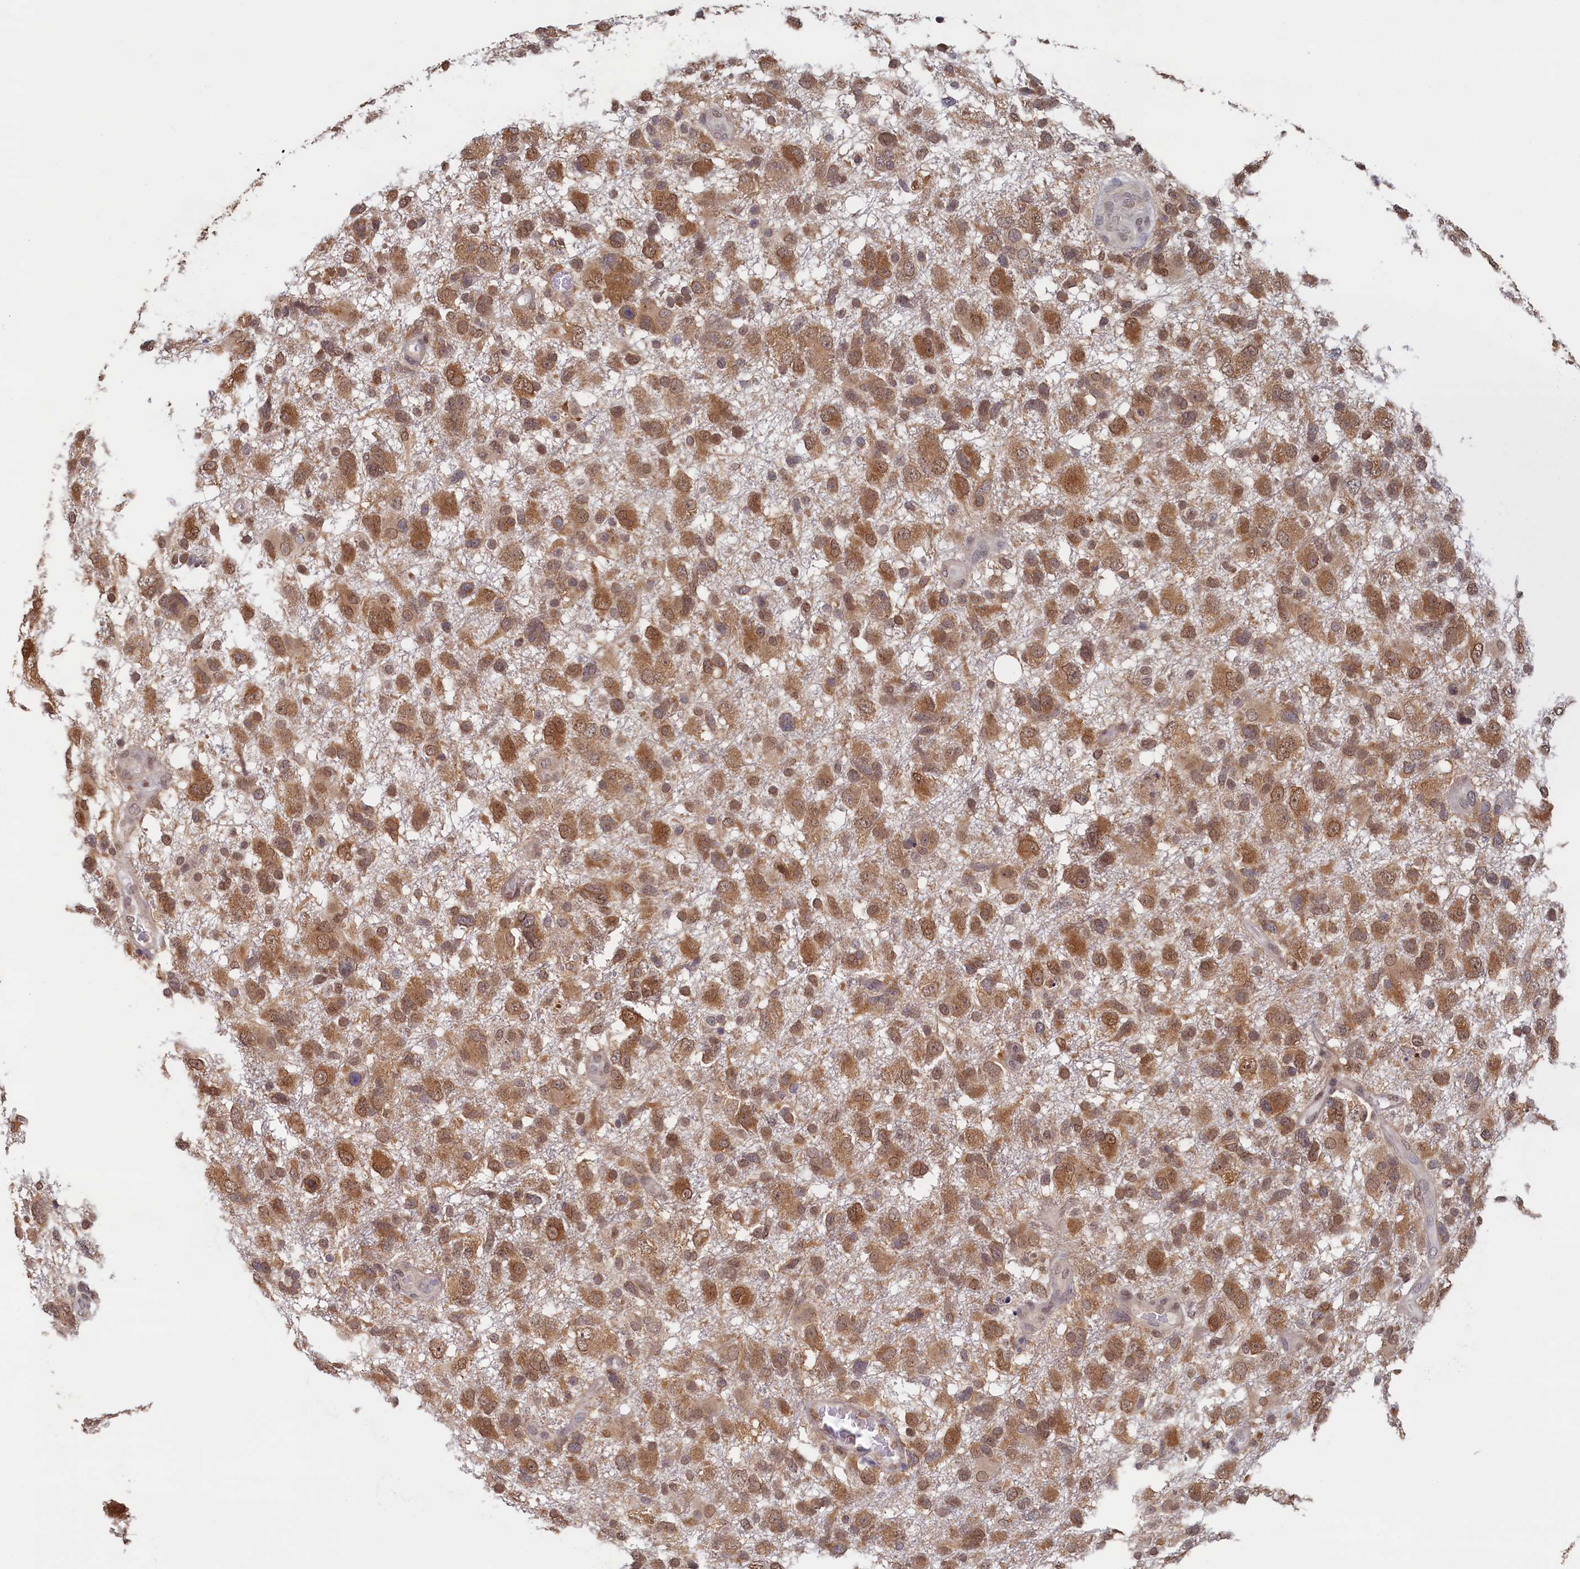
{"staining": {"intensity": "moderate", "quantity": ">75%", "location": "cytoplasmic/membranous,nuclear"}, "tissue": "glioma", "cell_type": "Tumor cells", "image_type": "cancer", "snomed": [{"axis": "morphology", "description": "Glioma, malignant, High grade"}, {"axis": "topography", "description": "Brain"}], "caption": "A medium amount of moderate cytoplasmic/membranous and nuclear expression is present in about >75% of tumor cells in glioma tissue. Nuclei are stained in blue.", "gene": "AHCY", "patient": {"sex": "male", "age": 61}}